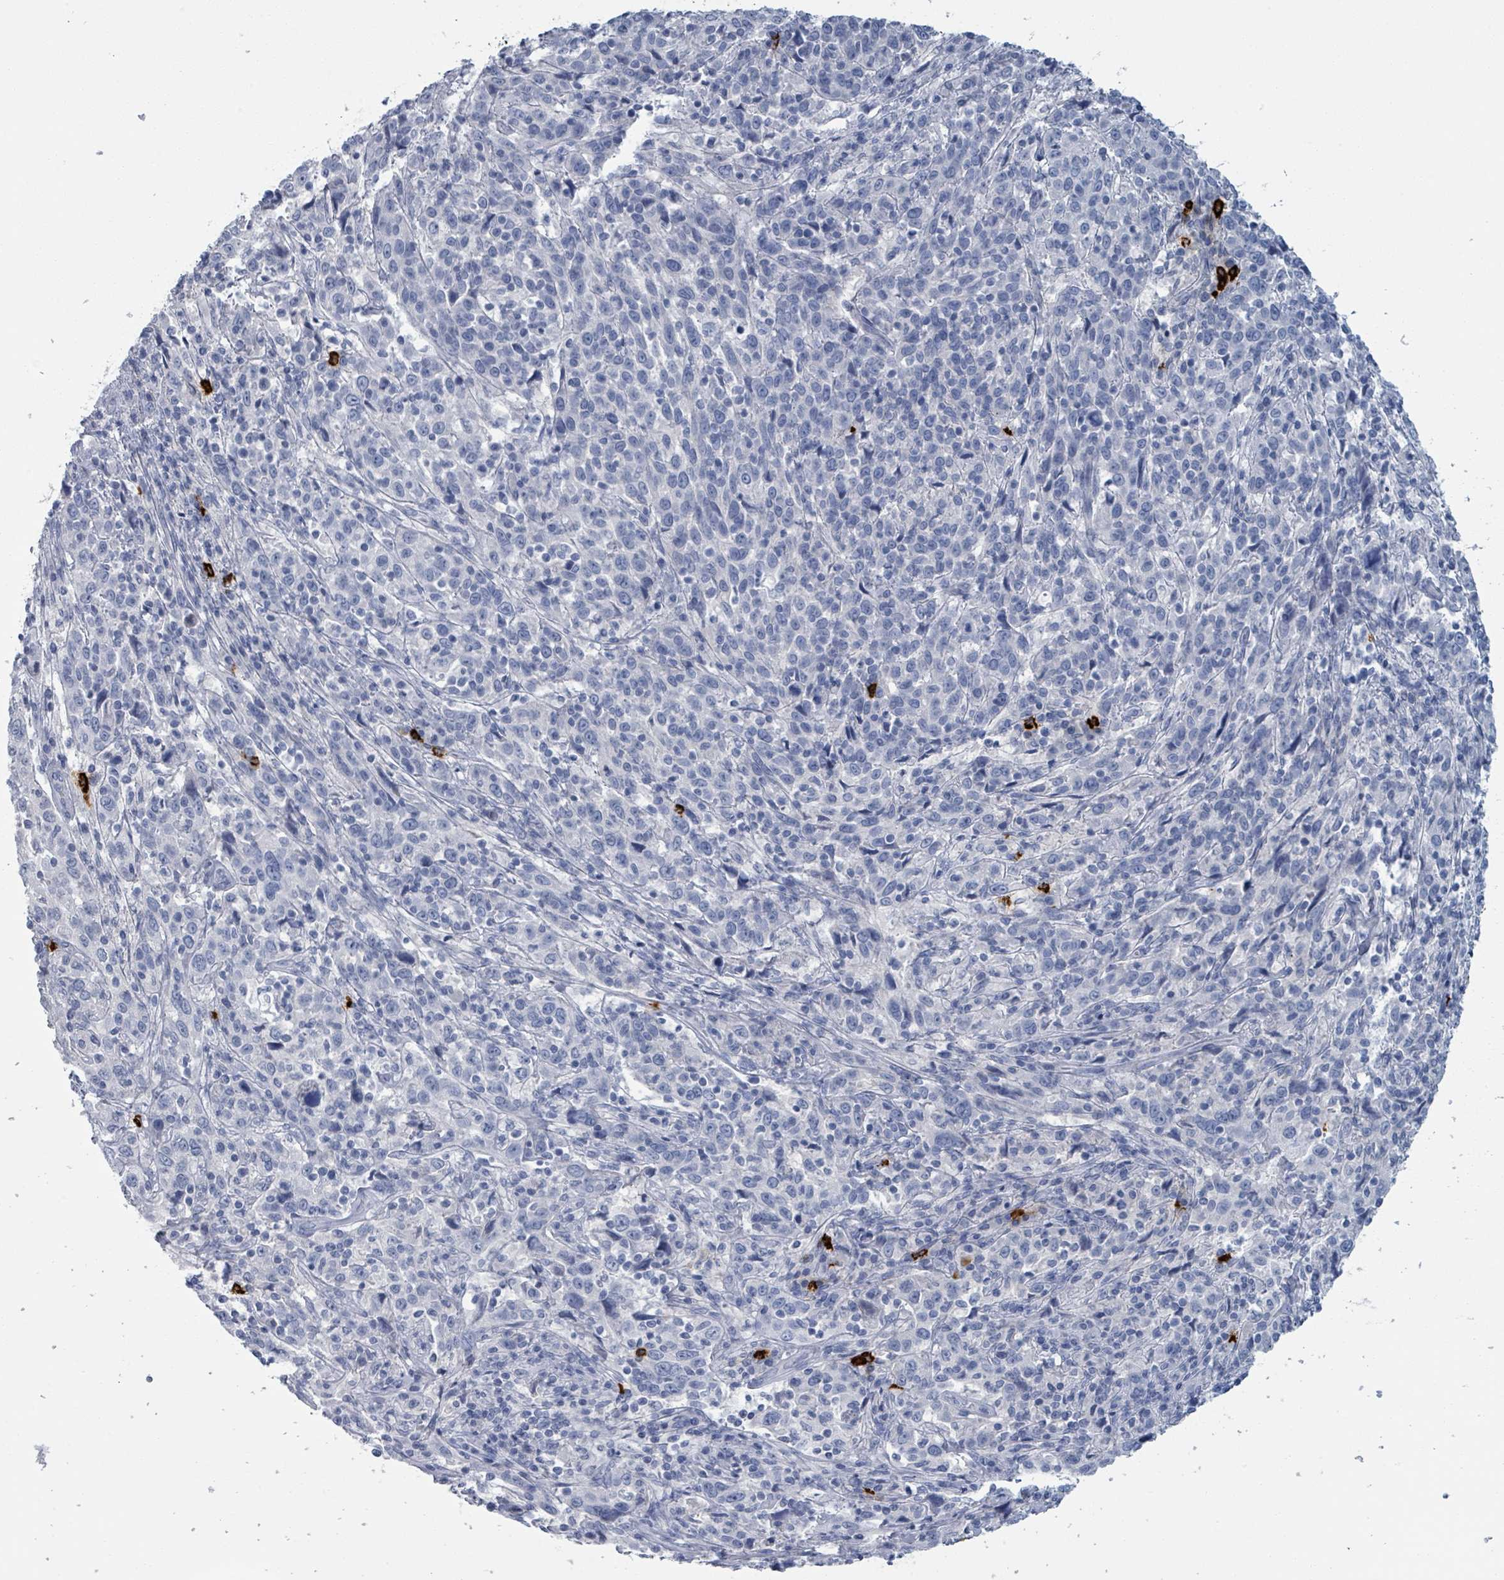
{"staining": {"intensity": "negative", "quantity": "none", "location": "none"}, "tissue": "cervical cancer", "cell_type": "Tumor cells", "image_type": "cancer", "snomed": [{"axis": "morphology", "description": "Squamous cell carcinoma, NOS"}, {"axis": "topography", "description": "Cervix"}], "caption": "The immunohistochemistry (IHC) histopathology image has no significant expression in tumor cells of cervical cancer tissue. (DAB (3,3'-diaminobenzidine) immunohistochemistry with hematoxylin counter stain).", "gene": "VPS13D", "patient": {"sex": "female", "age": 46}}